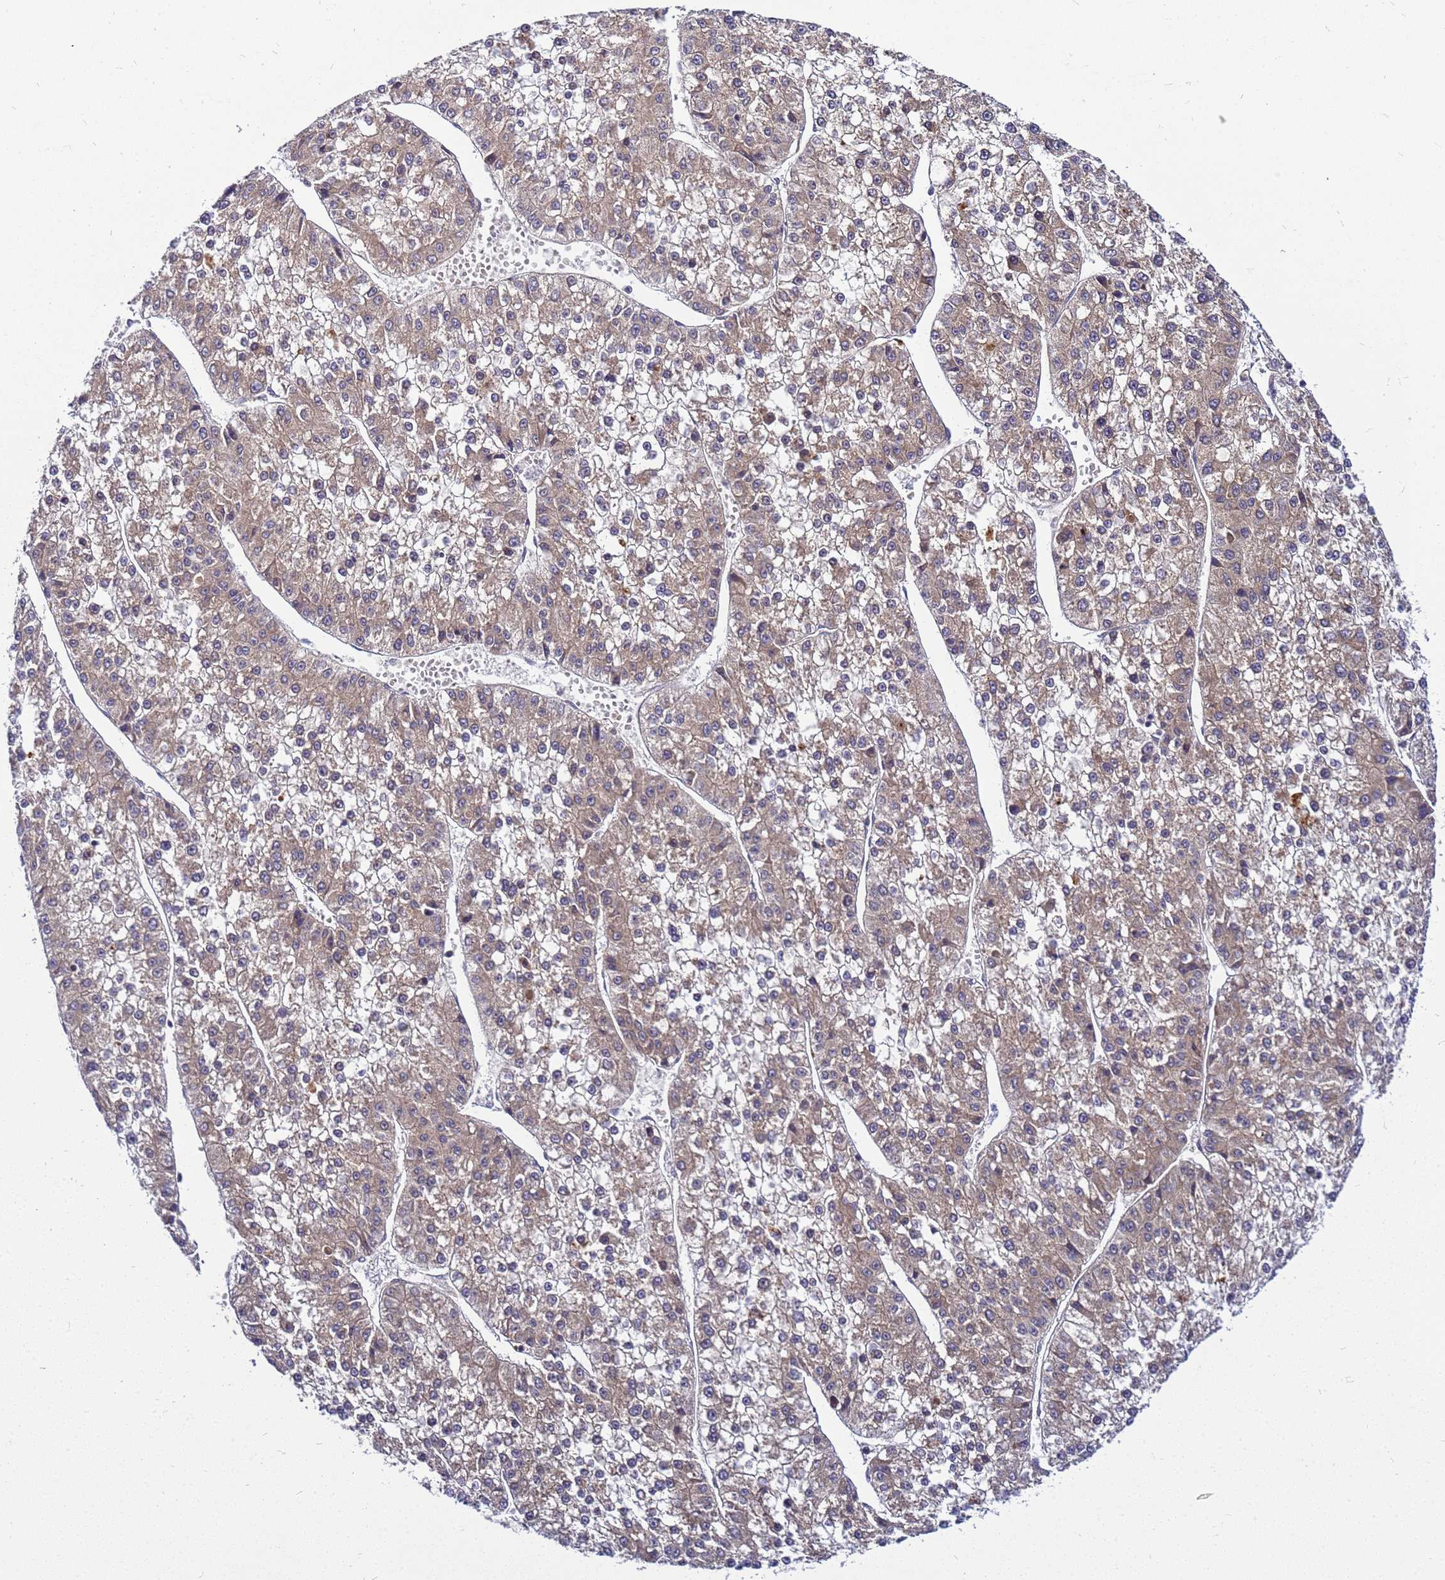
{"staining": {"intensity": "weak", "quantity": ">75%", "location": "cytoplasmic/membranous"}, "tissue": "liver cancer", "cell_type": "Tumor cells", "image_type": "cancer", "snomed": [{"axis": "morphology", "description": "Carcinoma, Hepatocellular, NOS"}, {"axis": "topography", "description": "Liver"}], "caption": "Brown immunohistochemical staining in liver cancer exhibits weak cytoplasmic/membranous positivity in about >75% of tumor cells. (Brightfield microscopy of DAB IHC at high magnification).", "gene": "SAT1", "patient": {"sex": "female", "age": 73}}